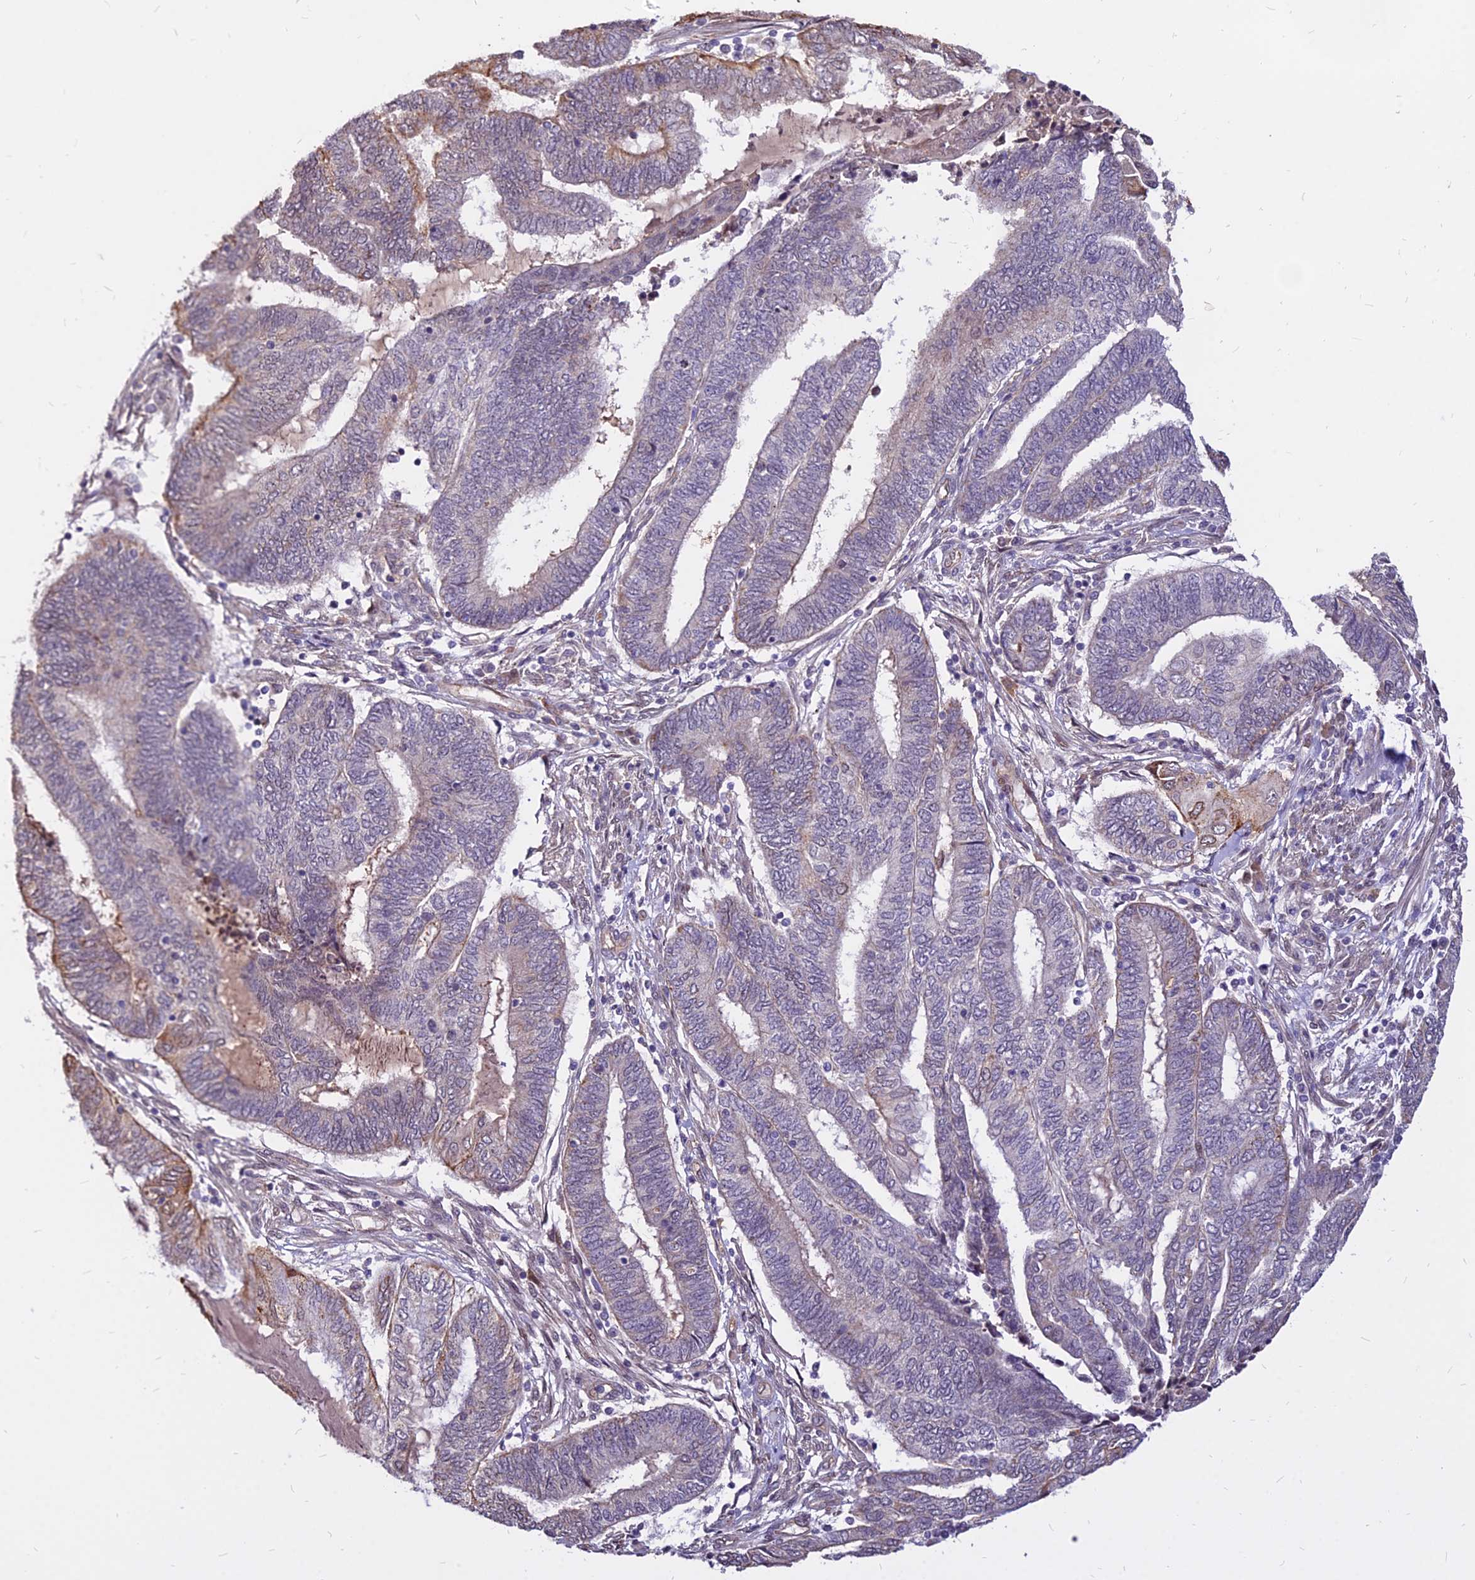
{"staining": {"intensity": "moderate", "quantity": "<25%", "location": "cytoplasmic/membranous"}, "tissue": "endometrial cancer", "cell_type": "Tumor cells", "image_type": "cancer", "snomed": [{"axis": "morphology", "description": "Adenocarcinoma, NOS"}, {"axis": "topography", "description": "Uterus"}, {"axis": "topography", "description": "Endometrium"}], "caption": "Protein staining of endometrial cancer (adenocarcinoma) tissue shows moderate cytoplasmic/membranous positivity in about <25% of tumor cells.", "gene": "C11orf68", "patient": {"sex": "female", "age": 70}}